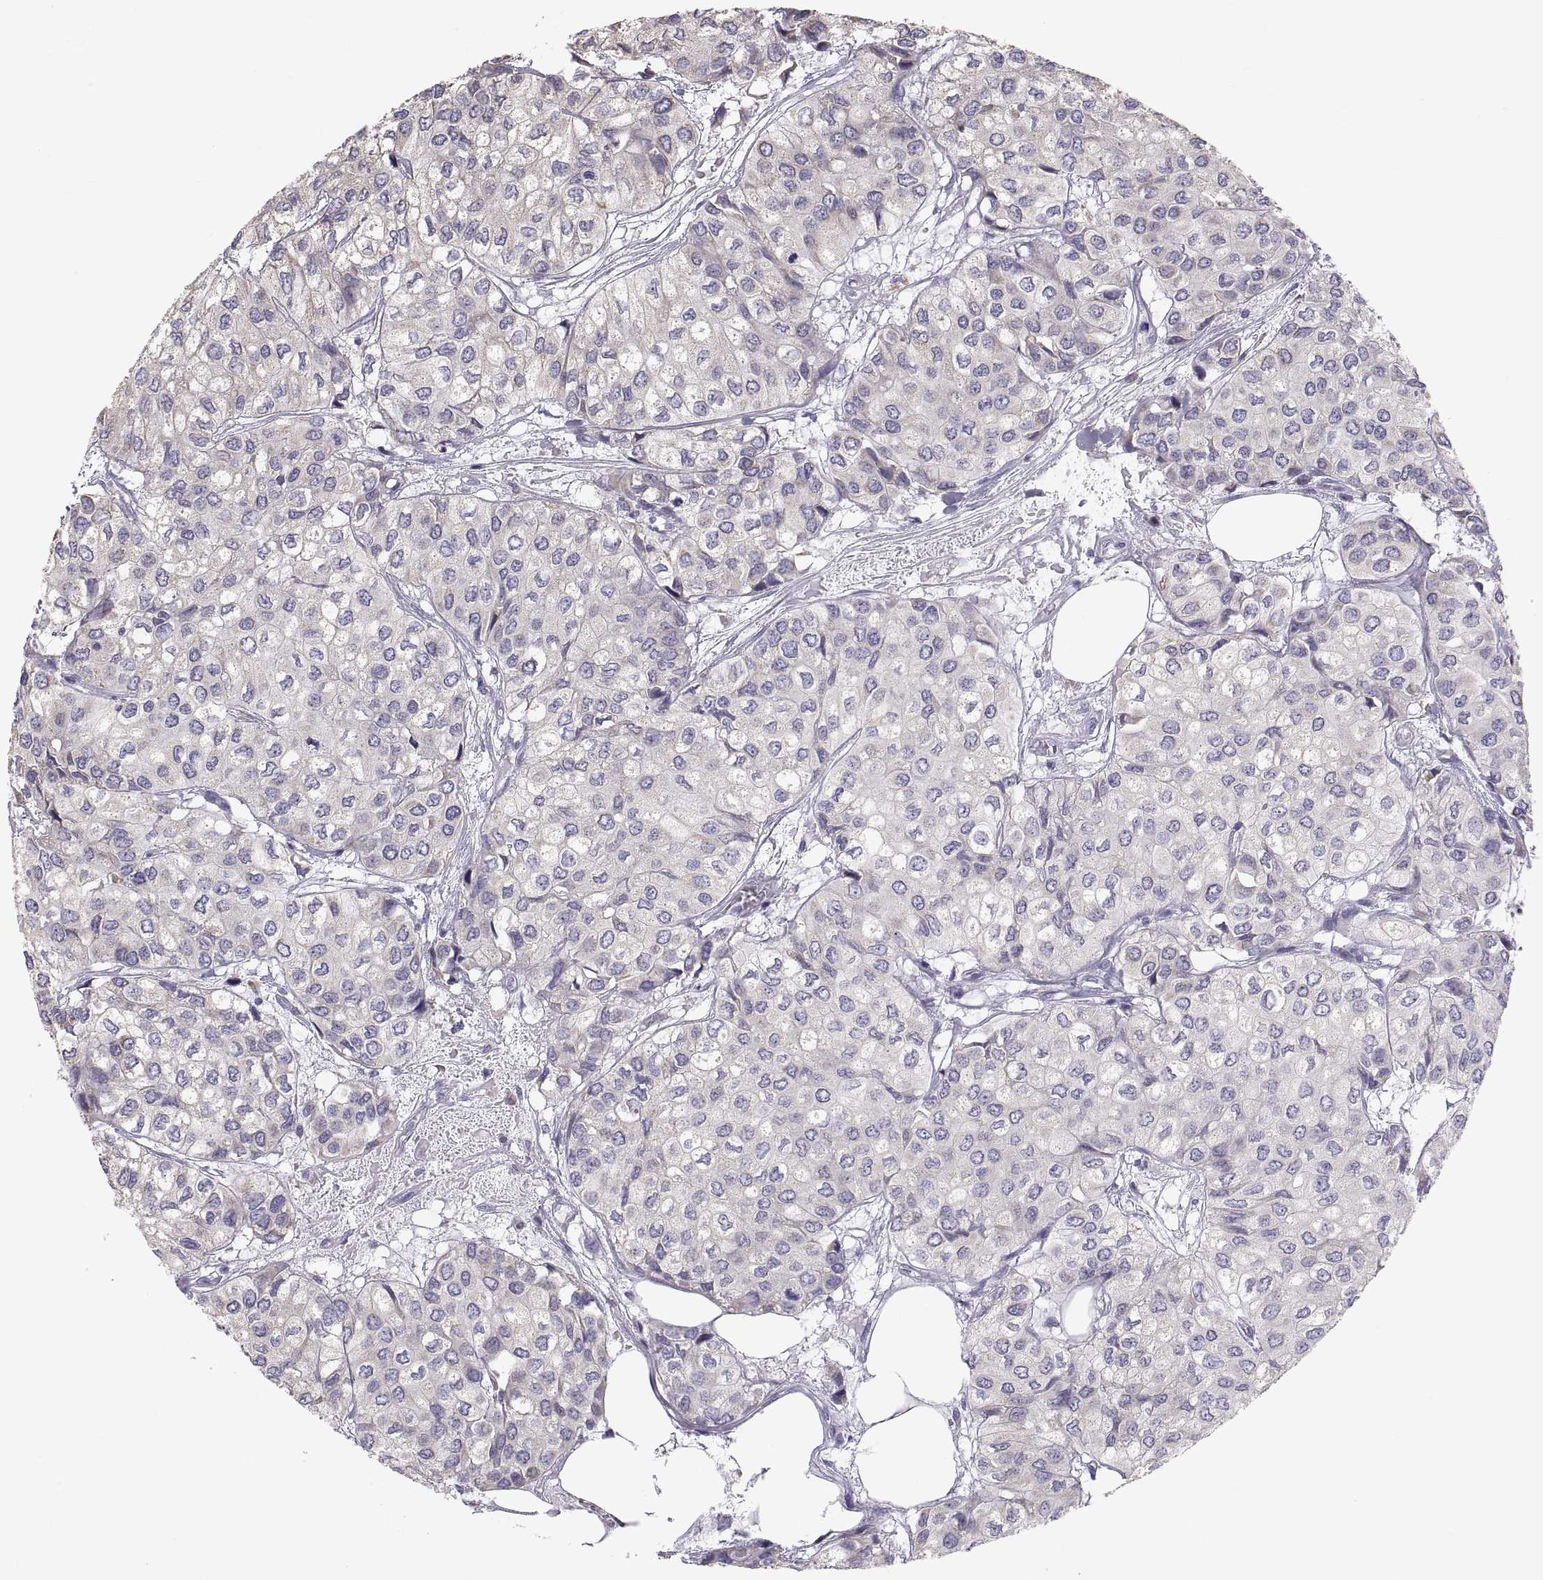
{"staining": {"intensity": "negative", "quantity": "none", "location": "none"}, "tissue": "urothelial cancer", "cell_type": "Tumor cells", "image_type": "cancer", "snomed": [{"axis": "morphology", "description": "Urothelial carcinoma, High grade"}, {"axis": "topography", "description": "Urinary bladder"}], "caption": "High magnification brightfield microscopy of high-grade urothelial carcinoma stained with DAB (3,3'-diaminobenzidine) (brown) and counterstained with hematoxylin (blue): tumor cells show no significant staining.", "gene": "TNNC1", "patient": {"sex": "male", "age": 73}}